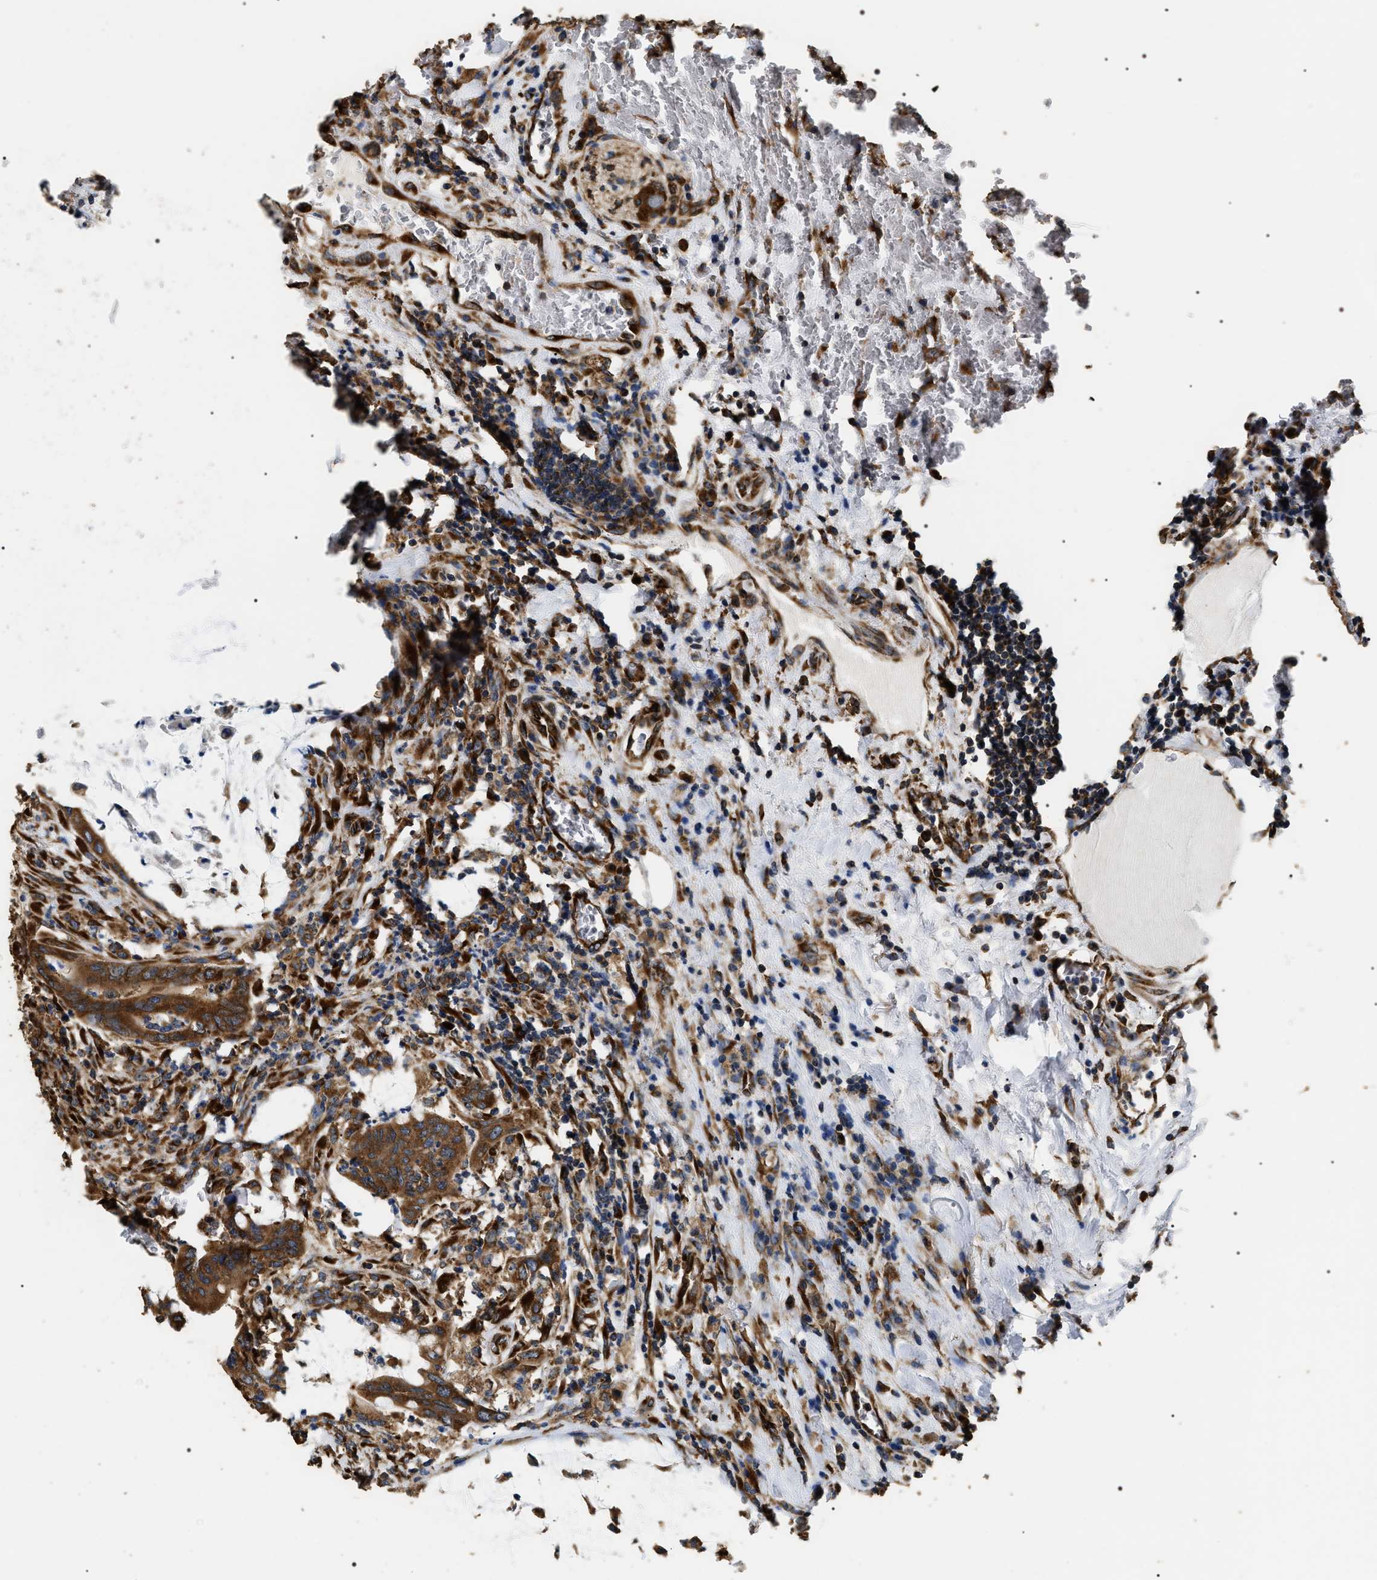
{"staining": {"intensity": "moderate", "quantity": ">75%", "location": "cytoplasmic/membranous"}, "tissue": "colorectal cancer", "cell_type": "Tumor cells", "image_type": "cancer", "snomed": [{"axis": "morphology", "description": "Normal tissue, NOS"}, {"axis": "morphology", "description": "Adenocarcinoma, NOS"}, {"axis": "topography", "description": "Rectum"}, {"axis": "topography", "description": "Peripheral nerve tissue"}], "caption": "The immunohistochemical stain shows moderate cytoplasmic/membranous positivity in tumor cells of colorectal adenocarcinoma tissue. The staining was performed using DAB (3,3'-diaminobenzidine) to visualize the protein expression in brown, while the nuclei were stained in blue with hematoxylin (Magnification: 20x).", "gene": "KTN1", "patient": {"sex": "male", "age": 92}}